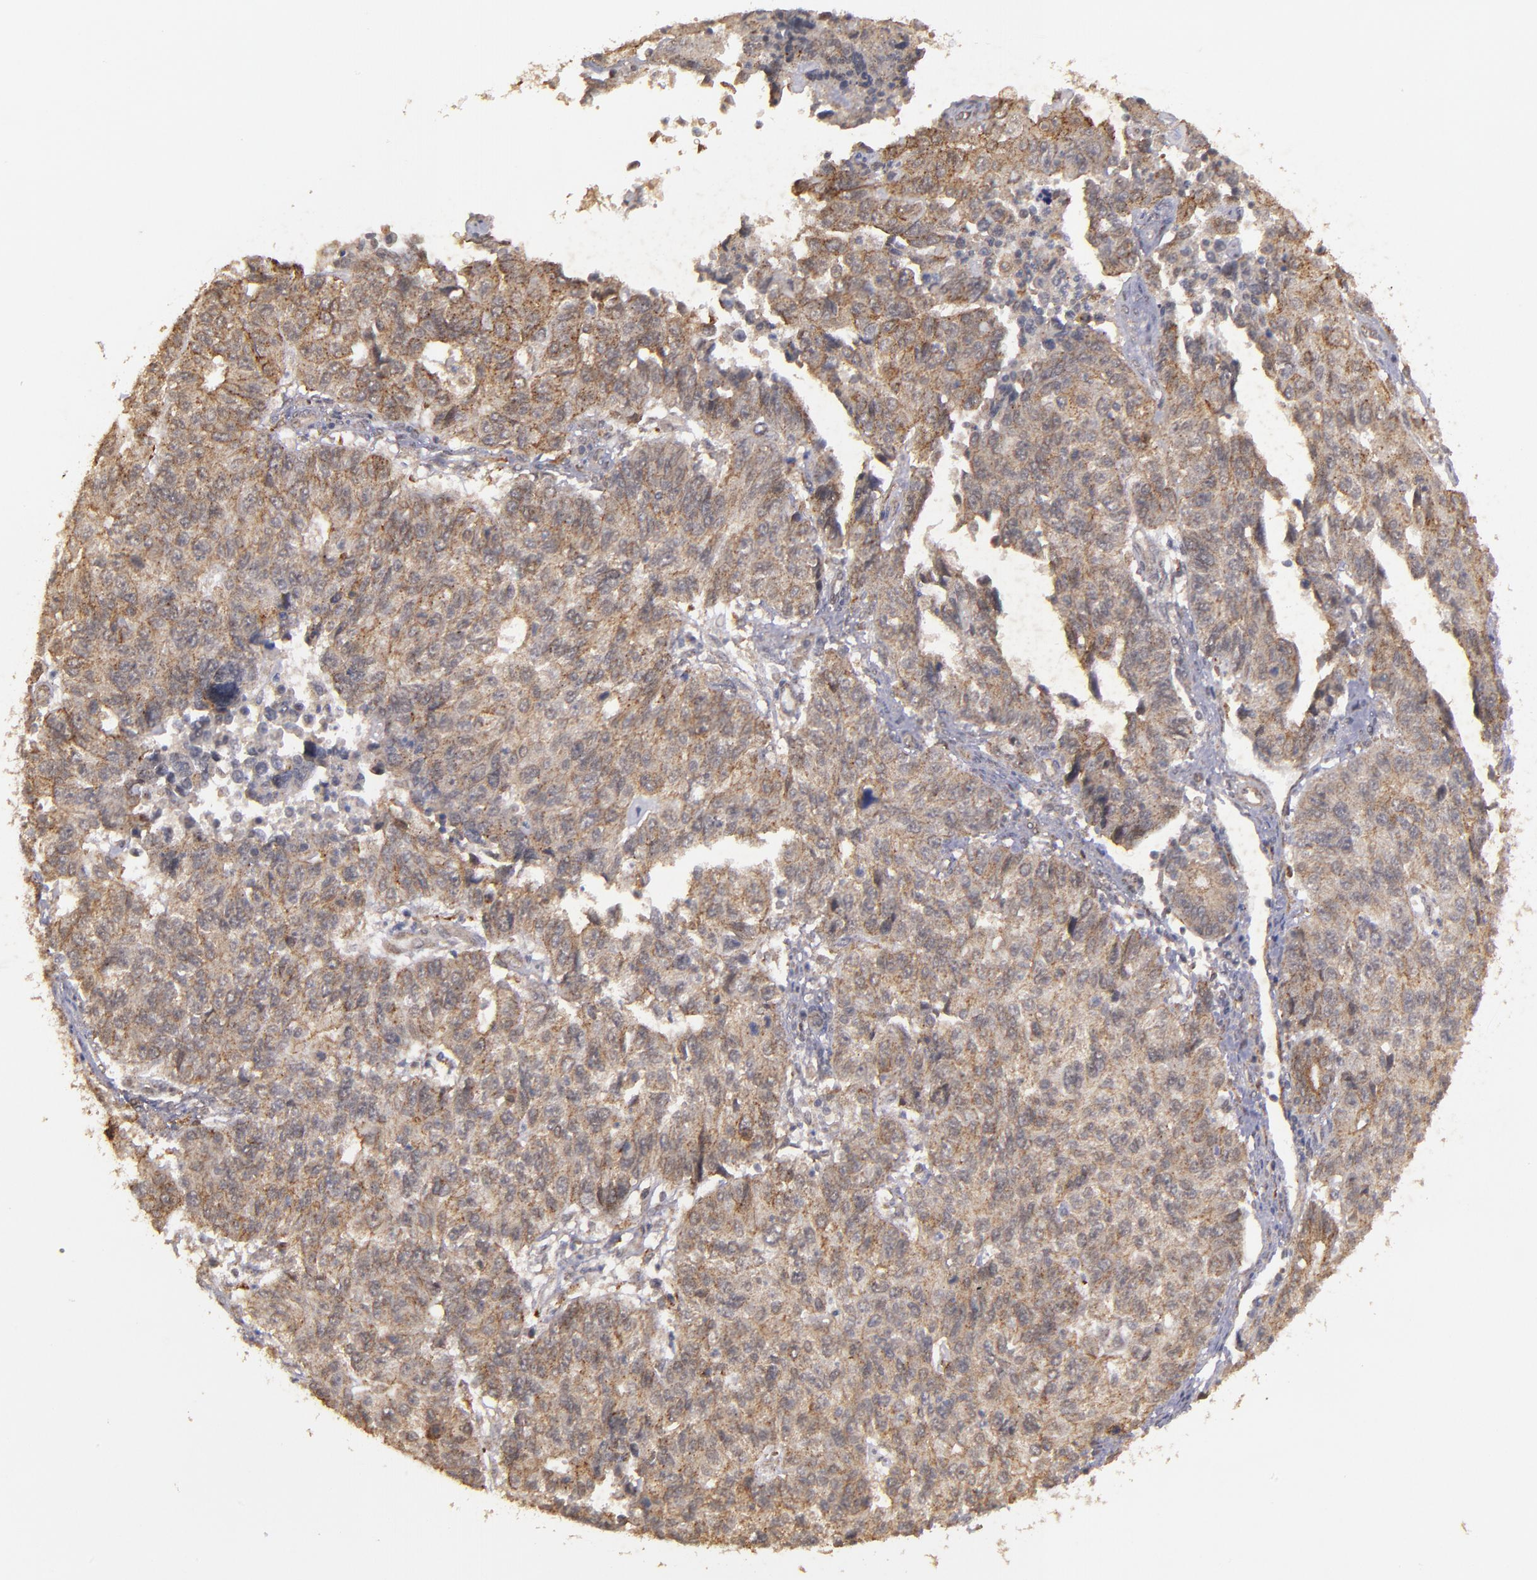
{"staining": {"intensity": "moderate", "quantity": ">75%", "location": "cytoplasmic/membranous"}, "tissue": "endometrial cancer", "cell_type": "Tumor cells", "image_type": "cancer", "snomed": [{"axis": "morphology", "description": "Adenocarcinoma, NOS"}, {"axis": "topography", "description": "Endometrium"}], "caption": "The image reveals a brown stain indicating the presence of a protein in the cytoplasmic/membranous of tumor cells in adenocarcinoma (endometrial).", "gene": "SIPA1L1", "patient": {"sex": "female", "age": 42}}